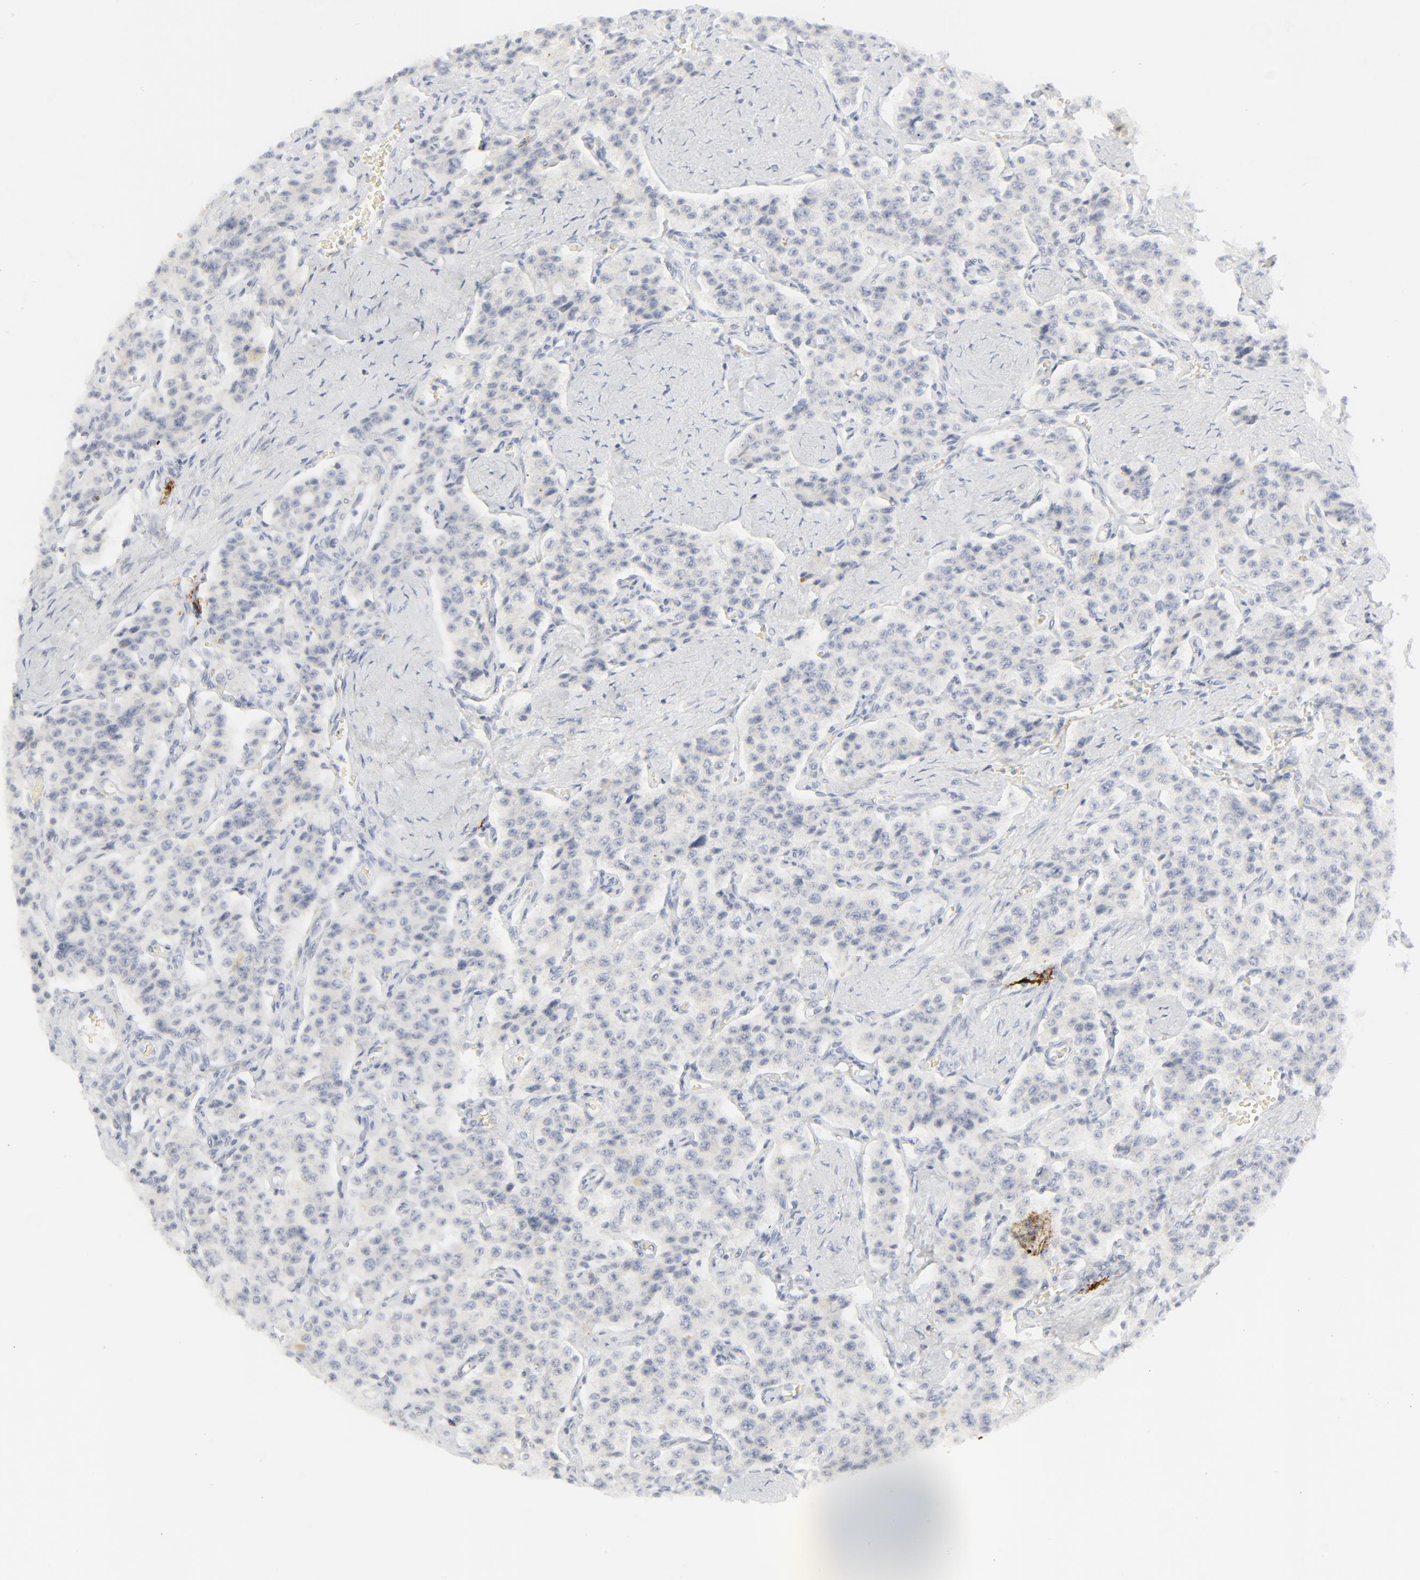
{"staining": {"intensity": "negative", "quantity": "none", "location": "none"}, "tissue": "carcinoid", "cell_type": "Tumor cells", "image_type": "cancer", "snomed": [{"axis": "morphology", "description": "Carcinoid, malignant, NOS"}, {"axis": "topography", "description": "Small intestine"}], "caption": "Immunohistochemical staining of human carcinoid reveals no significant positivity in tumor cells. (Brightfield microscopy of DAB IHC at high magnification).", "gene": "CCR7", "patient": {"sex": "male", "age": 52}}